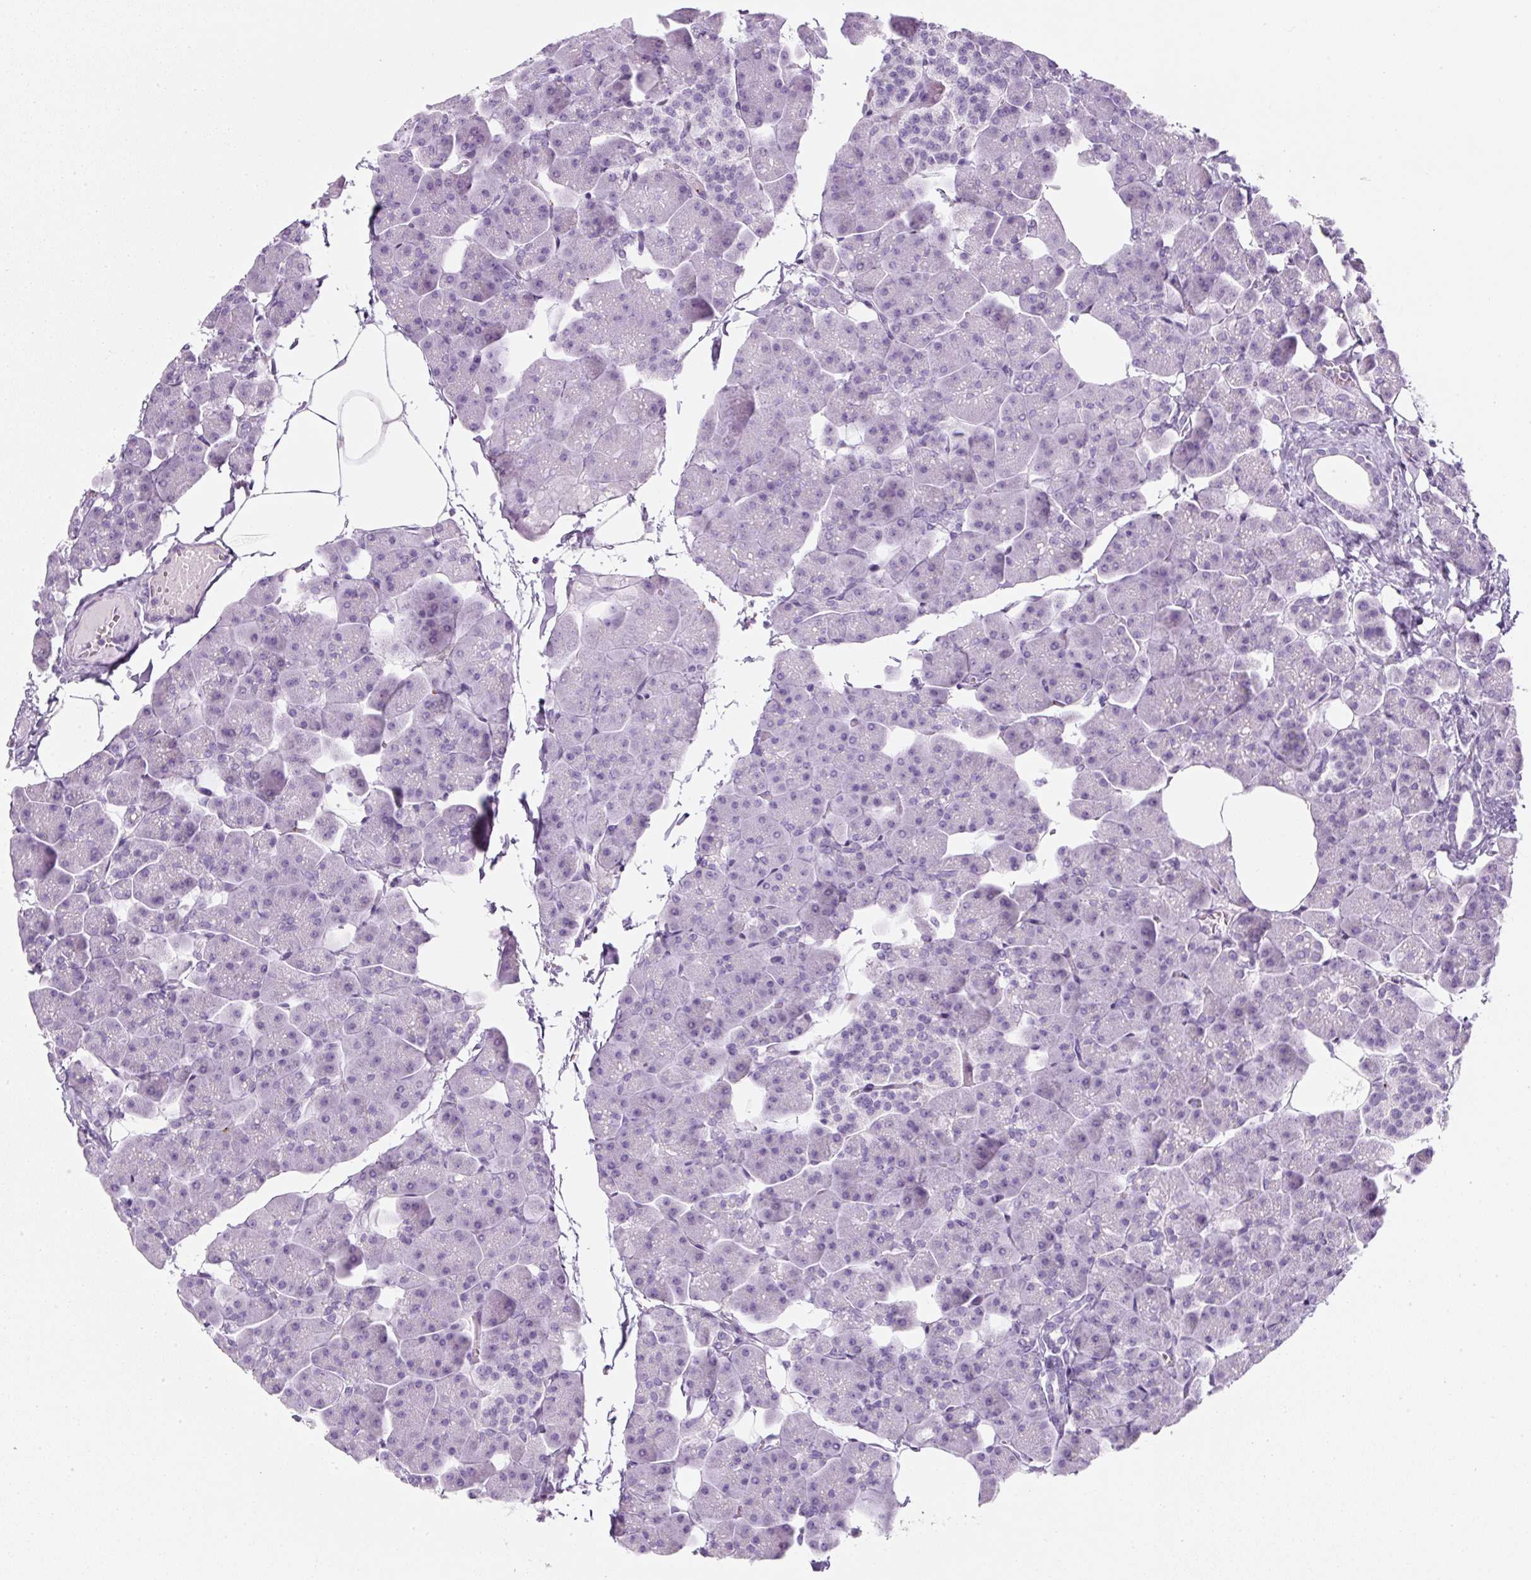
{"staining": {"intensity": "negative", "quantity": "none", "location": "none"}, "tissue": "pancreas", "cell_type": "Exocrine glandular cells", "image_type": "normal", "snomed": [{"axis": "morphology", "description": "Normal tissue, NOS"}, {"axis": "topography", "description": "Pancreas"}], "caption": "High power microscopy histopathology image of an immunohistochemistry image of benign pancreas, revealing no significant expression in exocrine glandular cells.", "gene": "ENSG00000288796", "patient": {"sex": "male", "age": 35}}